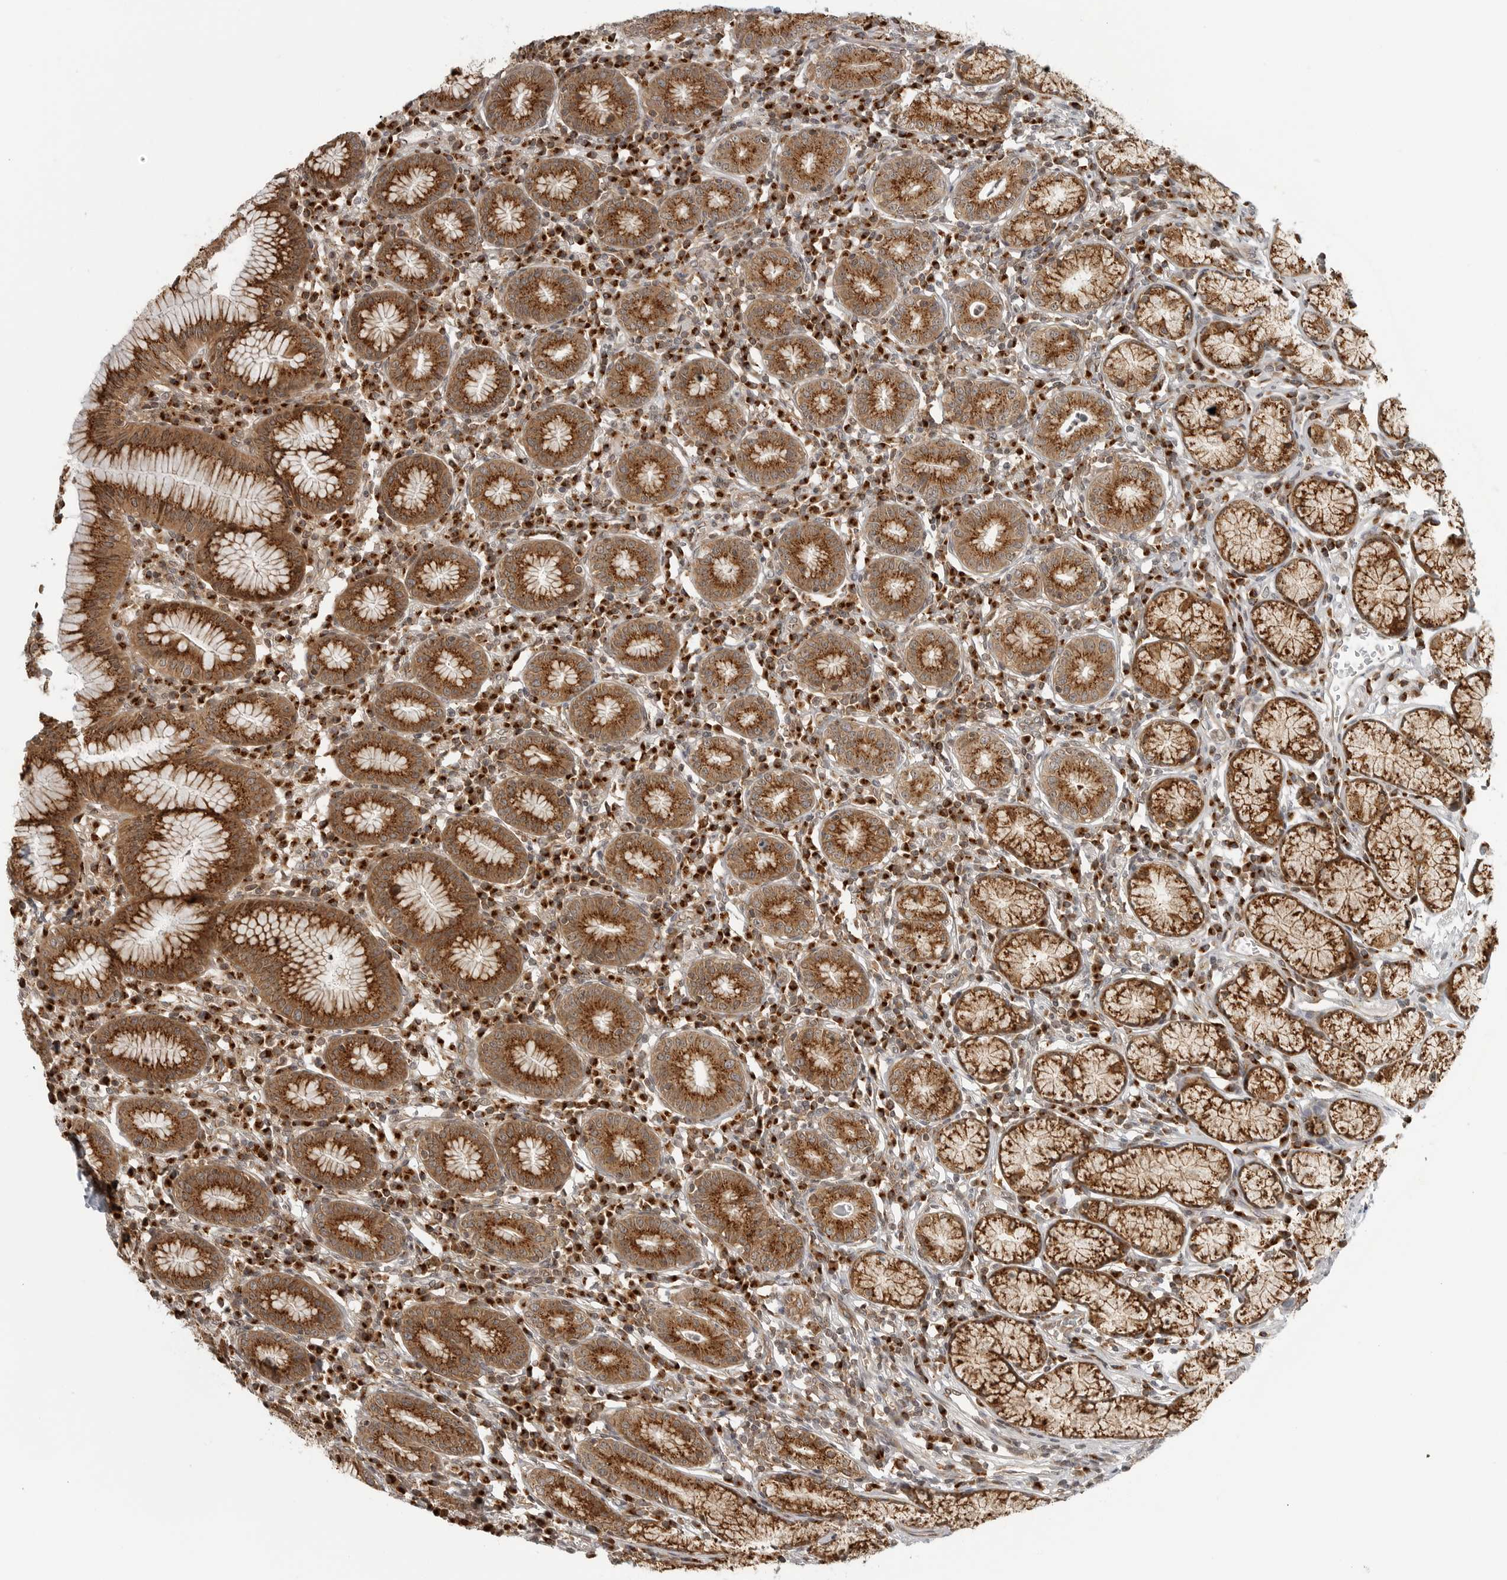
{"staining": {"intensity": "strong", "quantity": ">75%", "location": "cytoplasmic/membranous"}, "tissue": "stomach", "cell_type": "Glandular cells", "image_type": "normal", "snomed": [{"axis": "morphology", "description": "Normal tissue, NOS"}, {"axis": "topography", "description": "Stomach"}], "caption": "Immunohistochemistry (IHC) (DAB) staining of benign human stomach shows strong cytoplasmic/membranous protein expression in about >75% of glandular cells.", "gene": "COPA", "patient": {"sex": "male", "age": 55}}